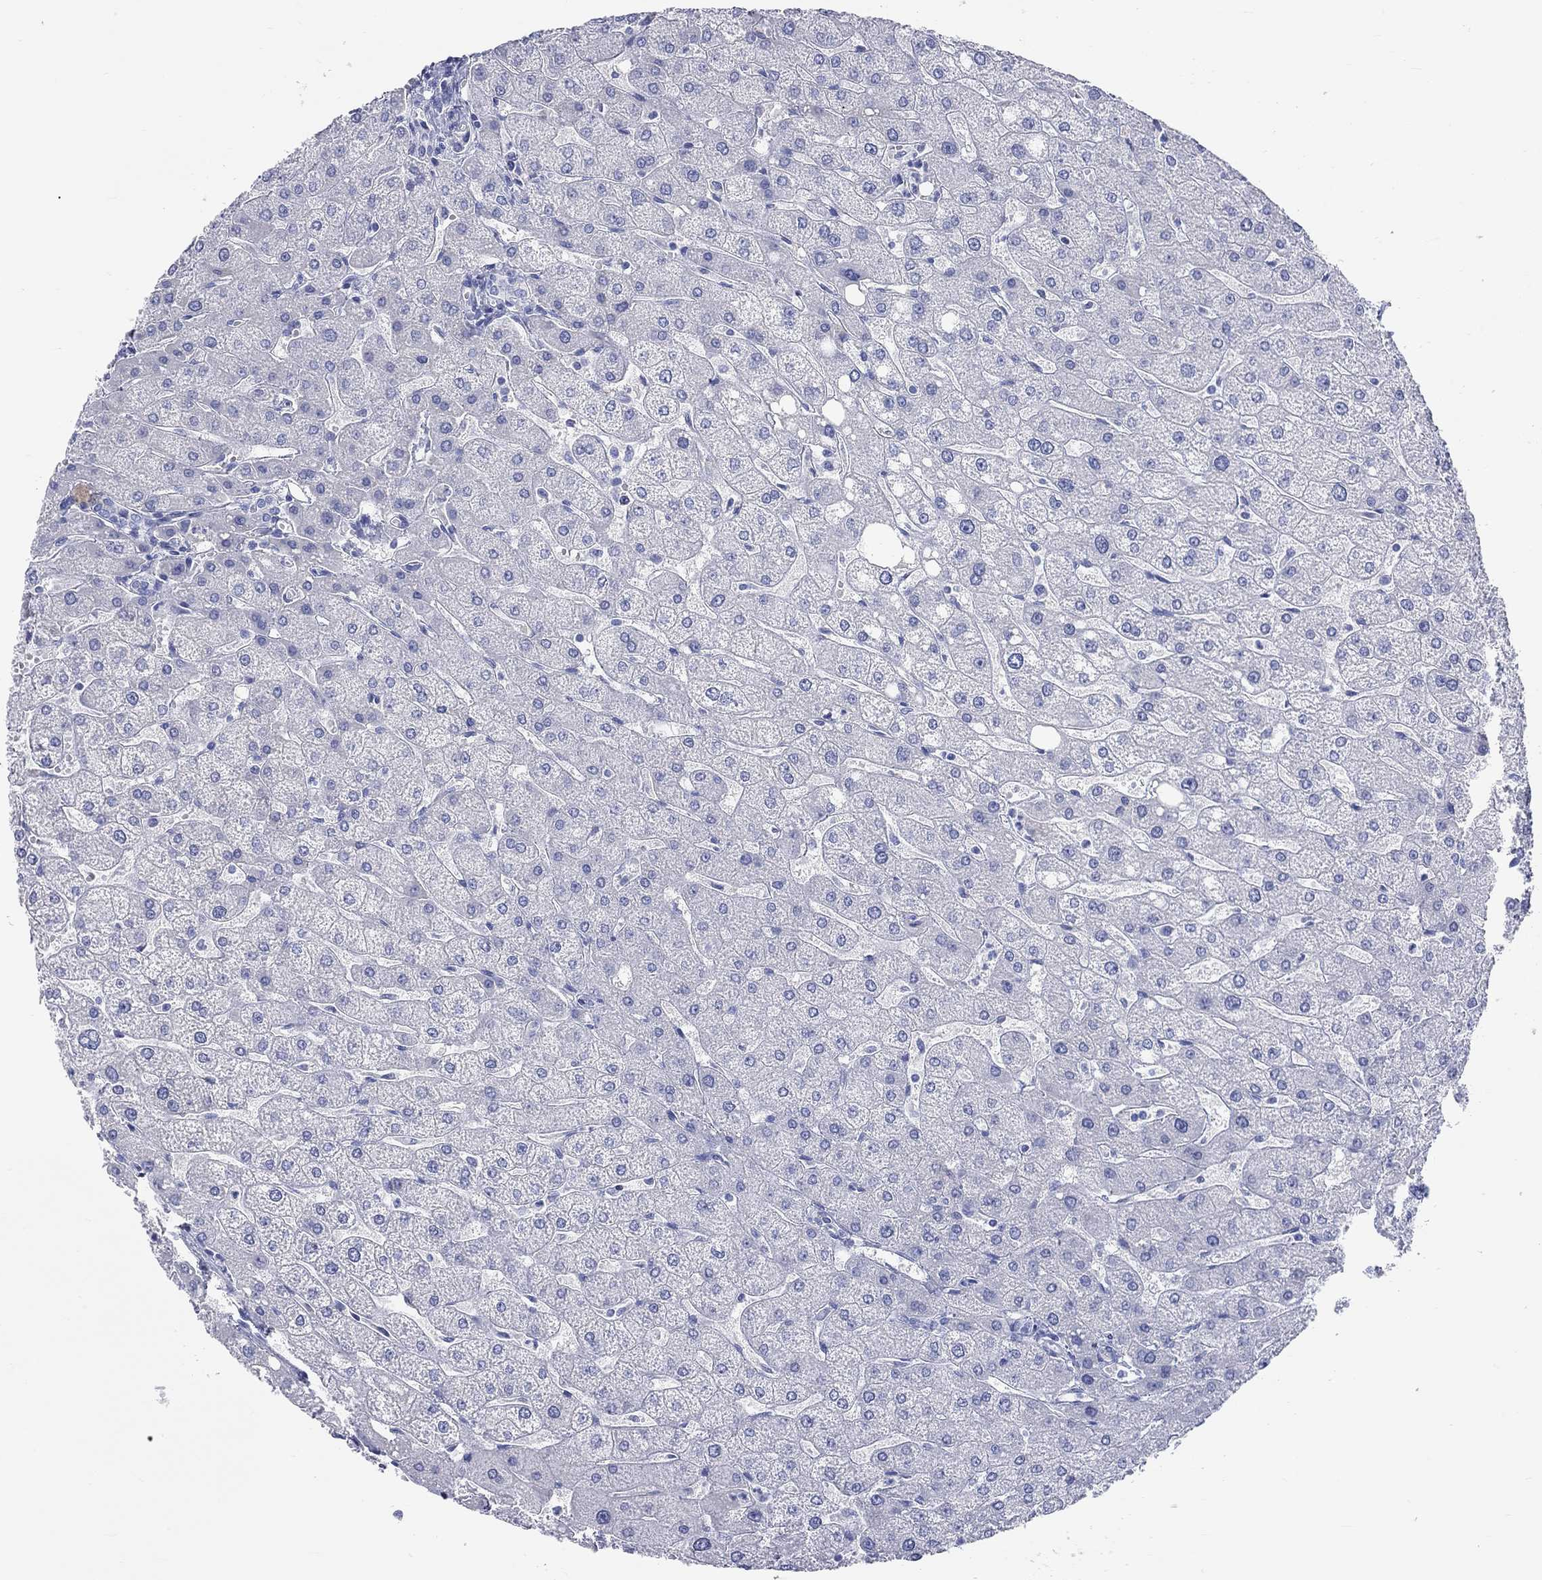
{"staining": {"intensity": "negative", "quantity": "none", "location": "none"}, "tissue": "liver", "cell_type": "Cholangiocytes", "image_type": "normal", "snomed": [{"axis": "morphology", "description": "Normal tissue, NOS"}, {"axis": "topography", "description": "Liver"}], "caption": "IHC histopathology image of normal liver: liver stained with DAB (3,3'-diaminobenzidine) reveals no significant protein positivity in cholangiocytes. The staining was performed using DAB (3,3'-diaminobenzidine) to visualize the protein expression in brown, while the nuclei were stained in blue with hematoxylin (Magnification: 20x).", "gene": "SPATA9", "patient": {"sex": "male", "age": 67}}